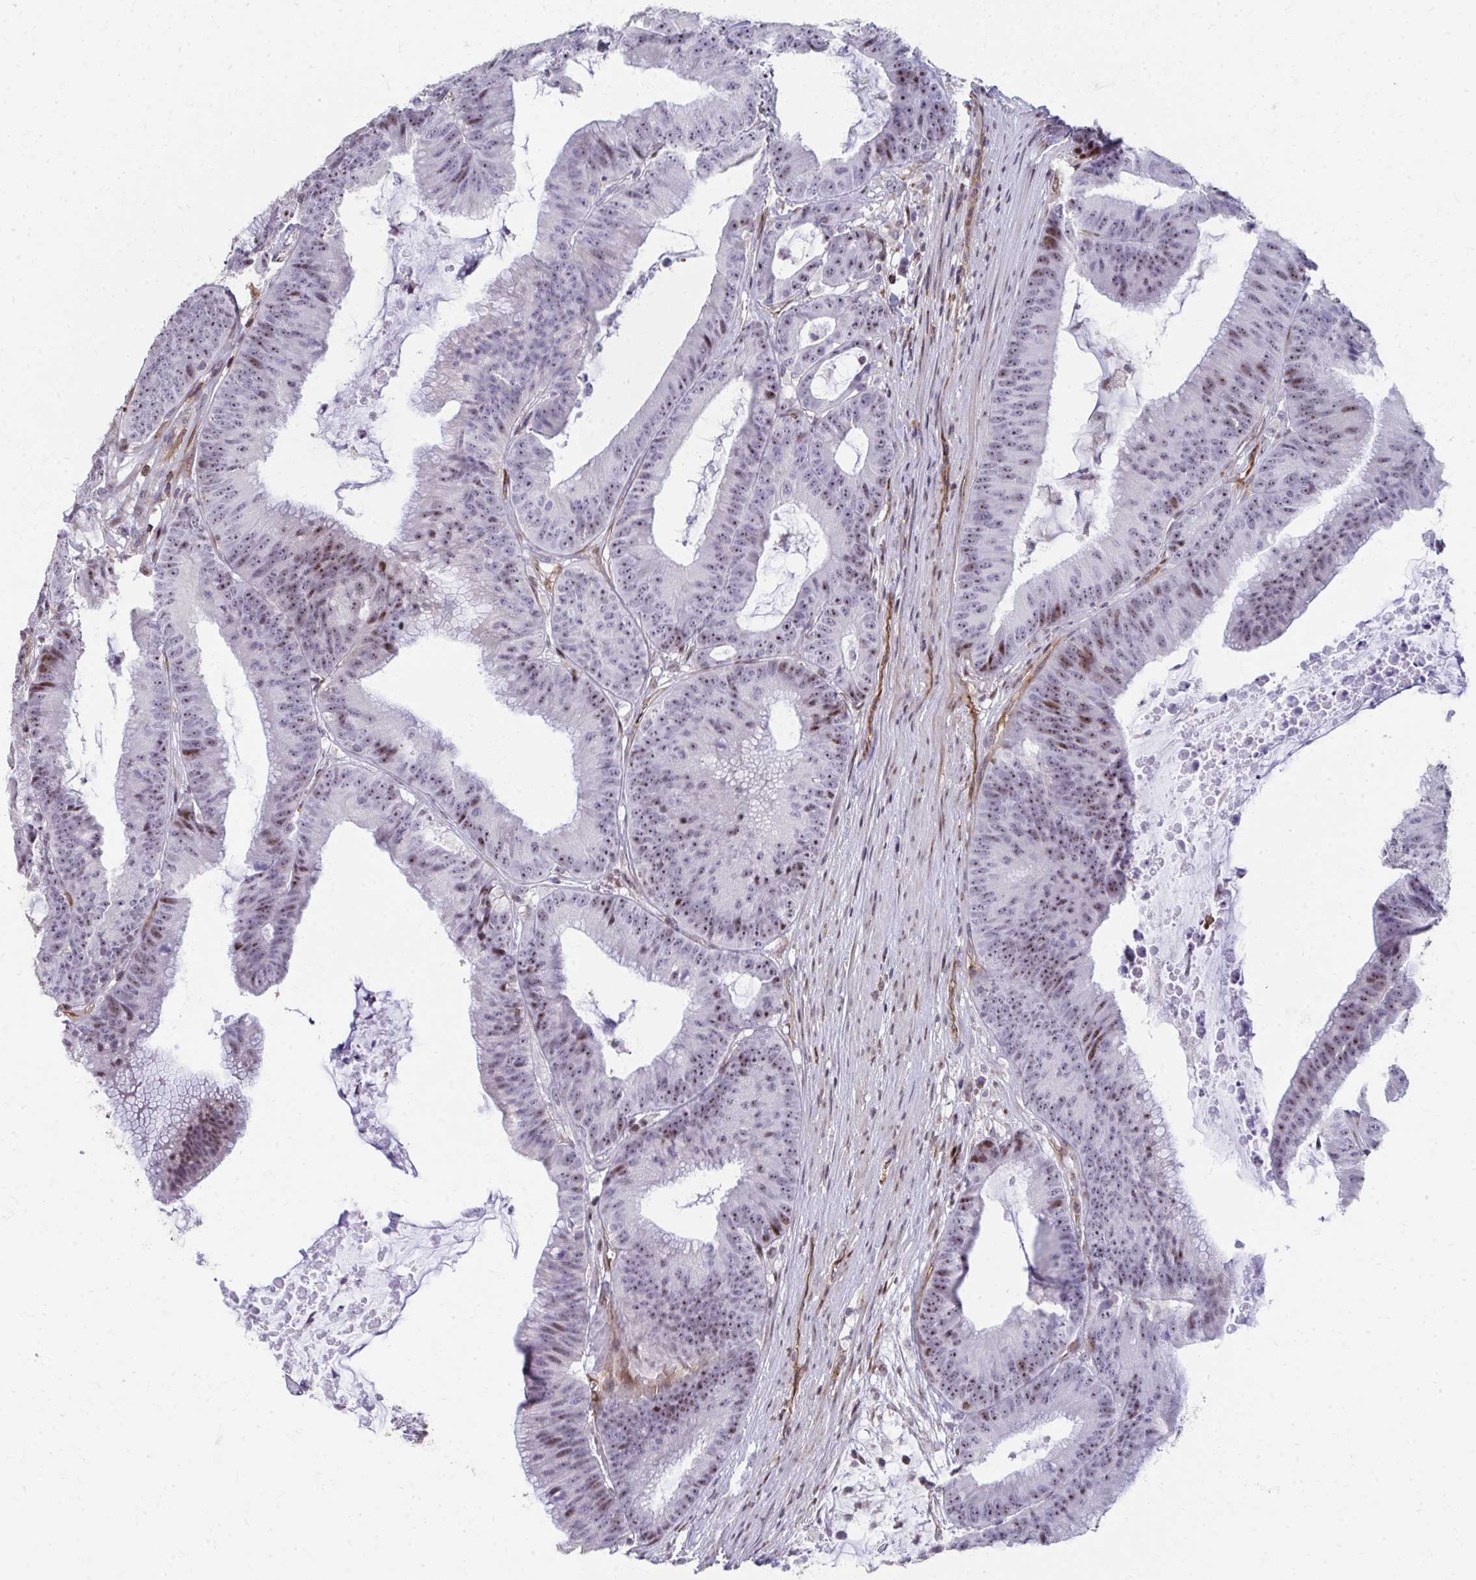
{"staining": {"intensity": "moderate", "quantity": "25%-75%", "location": "nuclear"}, "tissue": "colorectal cancer", "cell_type": "Tumor cells", "image_type": "cancer", "snomed": [{"axis": "morphology", "description": "Adenocarcinoma, NOS"}, {"axis": "topography", "description": "Colon"}], "caption": "This histopathology image demonstrates immunohistochemistry (IHC) staining of adenocarcinoma (colorectal), with medium moderate nuclear positivity in about 25%-75% of tumor cells.", "gene": "FOXN3", "patient": {"sex": "female", "age": 78}}